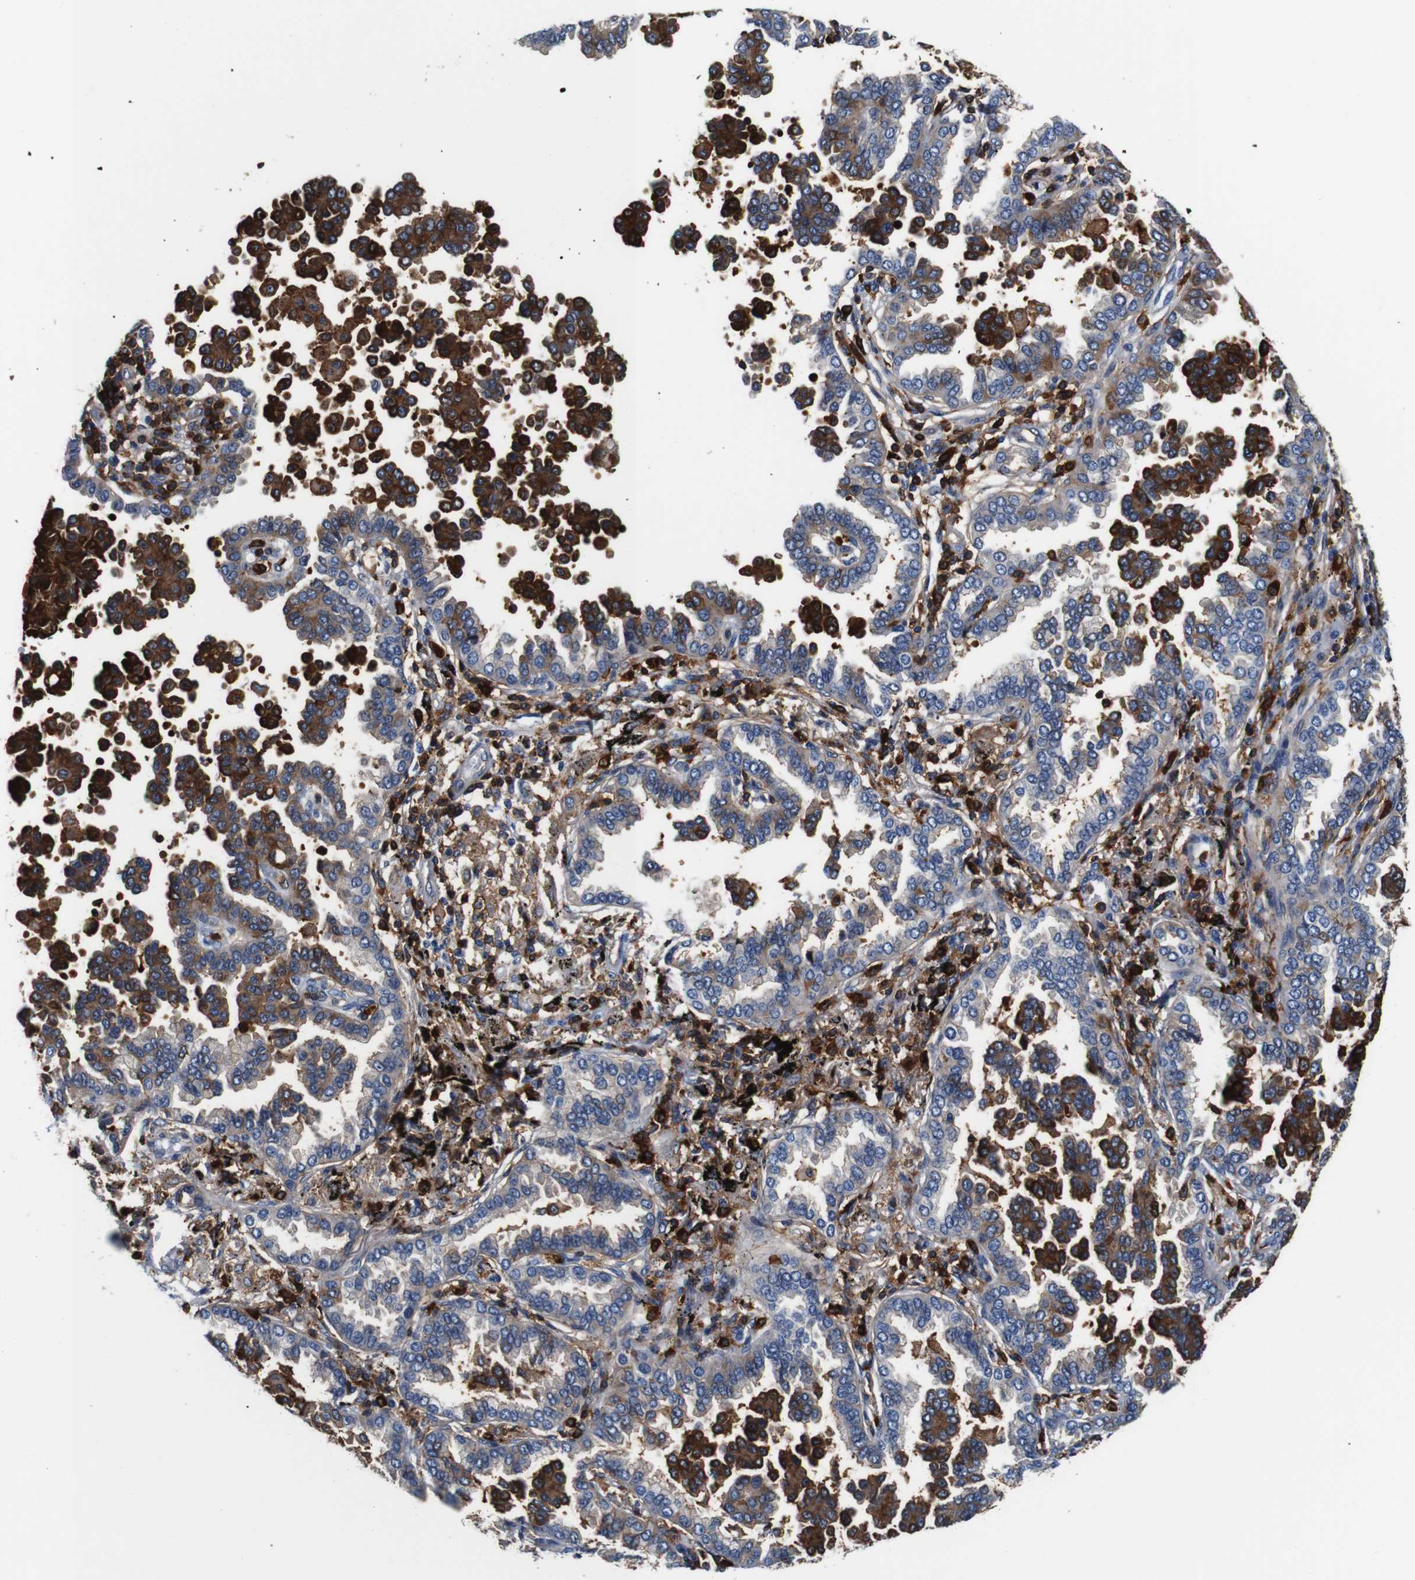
{"staining": {"intensity": "moderate", "quantity": "<25%", "location": "cytoplasmic/membranous"}, "tissue": "lung cancer", "cell_type": "Tumor cells", "image_type": "cancer", "snomed": [{"axis": "morphology", "description": "Normal tissue, NOS"}, {"axis": "morphology", "description": "Adenocarcinoma, NOS"}, {"axis": "topography", "description": "Lung"}], "caption": "Brown immunohistochemical staining in lung cancer (adenocarcinoma) demonstrates moderate cytoplasmic/membranous positivity in approximately <25% of tumor cells.", "gene": "ANXA1", "patient": {"sex": "male", "age": 59}}